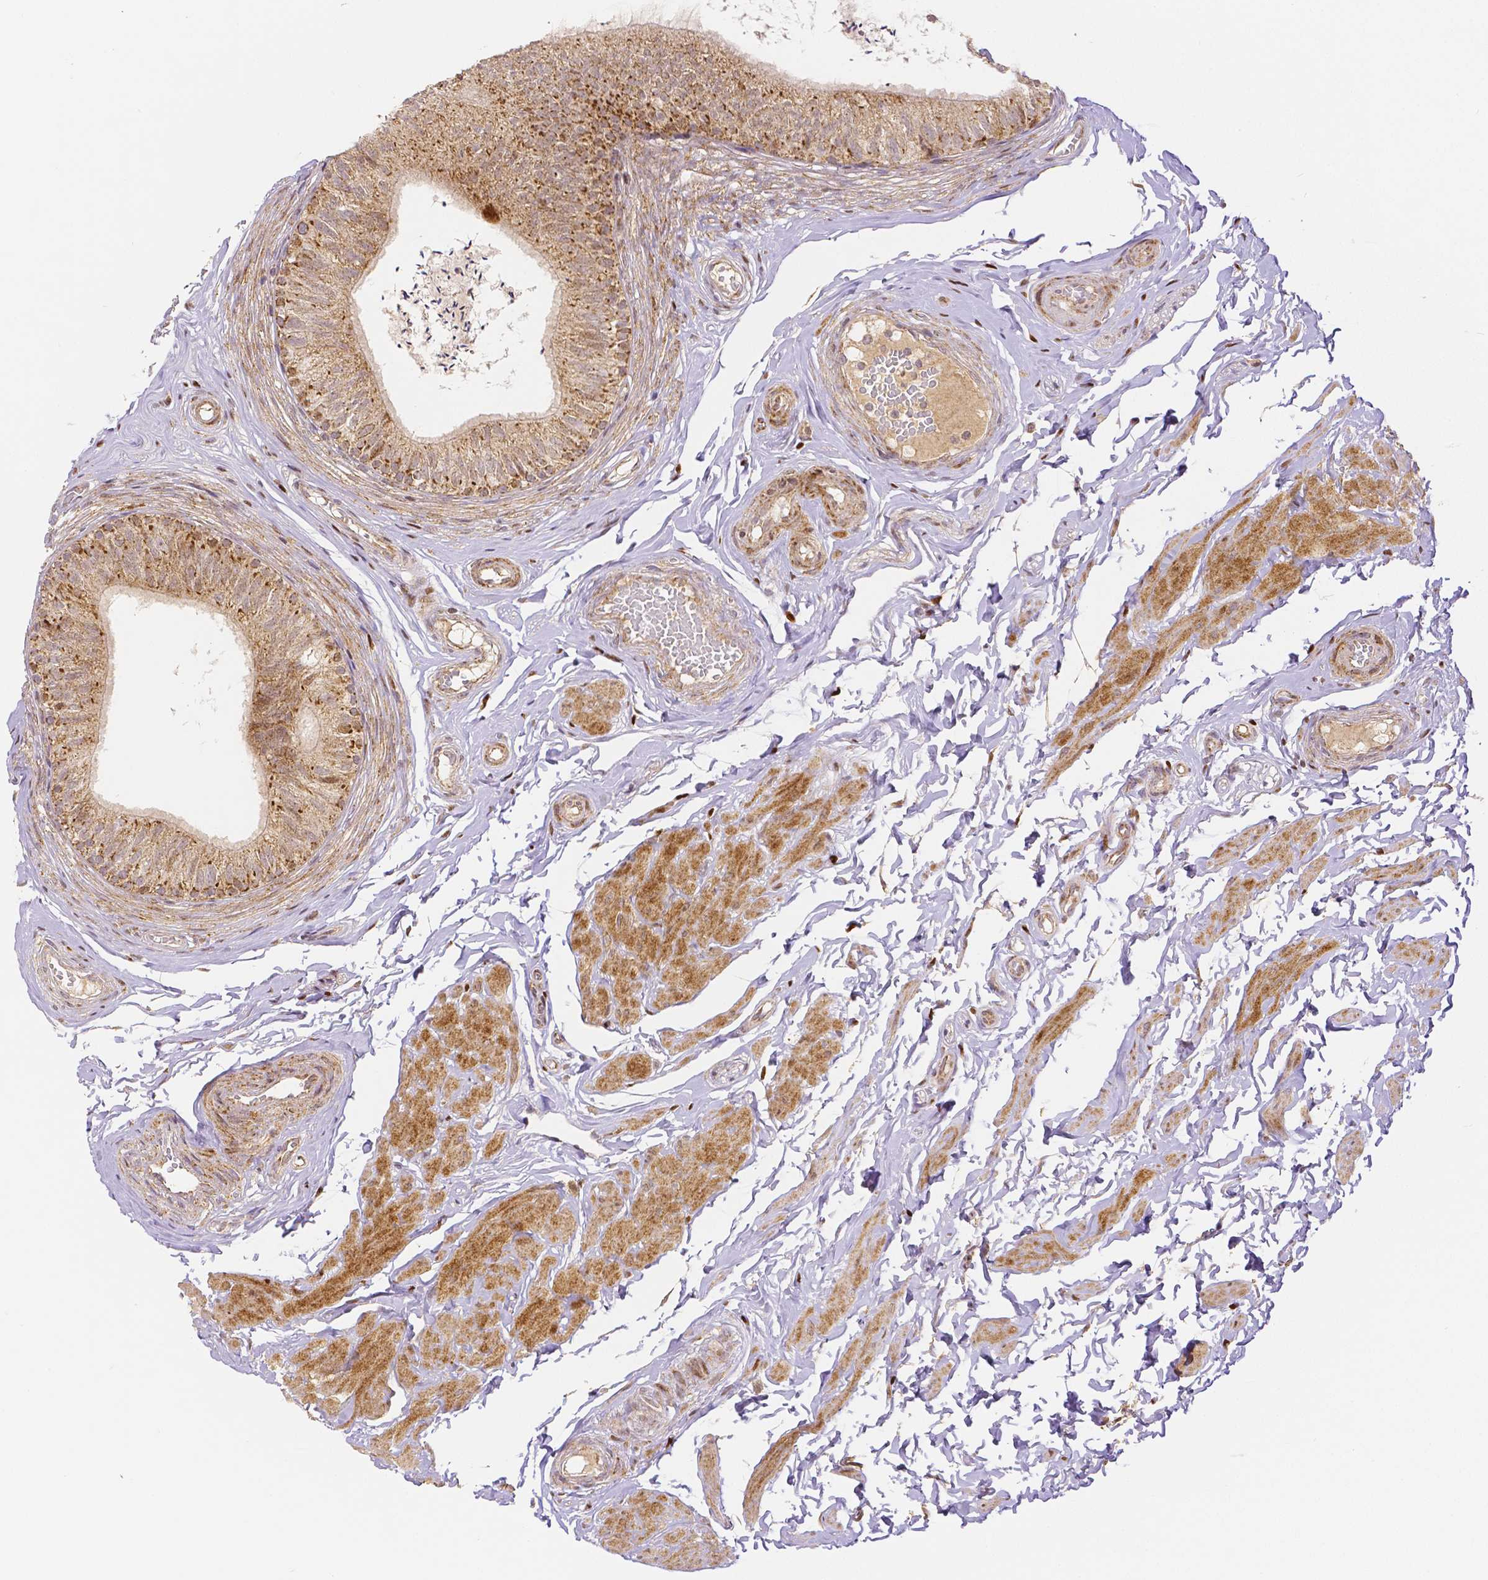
{"staining": {"intensity": "moderate", "quantity": ">75%", "location": "cytoplasmic/membranous,nuclear"}, "tissue": "epididymis", "cell_type": "Glandular cells", "image_type": "normal", "snomed": [{"axis": "morphology", "description": "Normal tissue, NOS"}, {"axis": "topography", "description": "Epididymis, spermatic cord, NOS"}, {"axis": "topography", "description": "Epididymis"}, {"axis": "topography", "description": "Peripheral nerve tissue"}], "caption": "Benign epididymis reveals moderate cytoplasmic/membranous,nuclear expression in about >75% of glandular cells.", "gene": "RHOT1", "patient": {"sex": "male", "age": 29}}